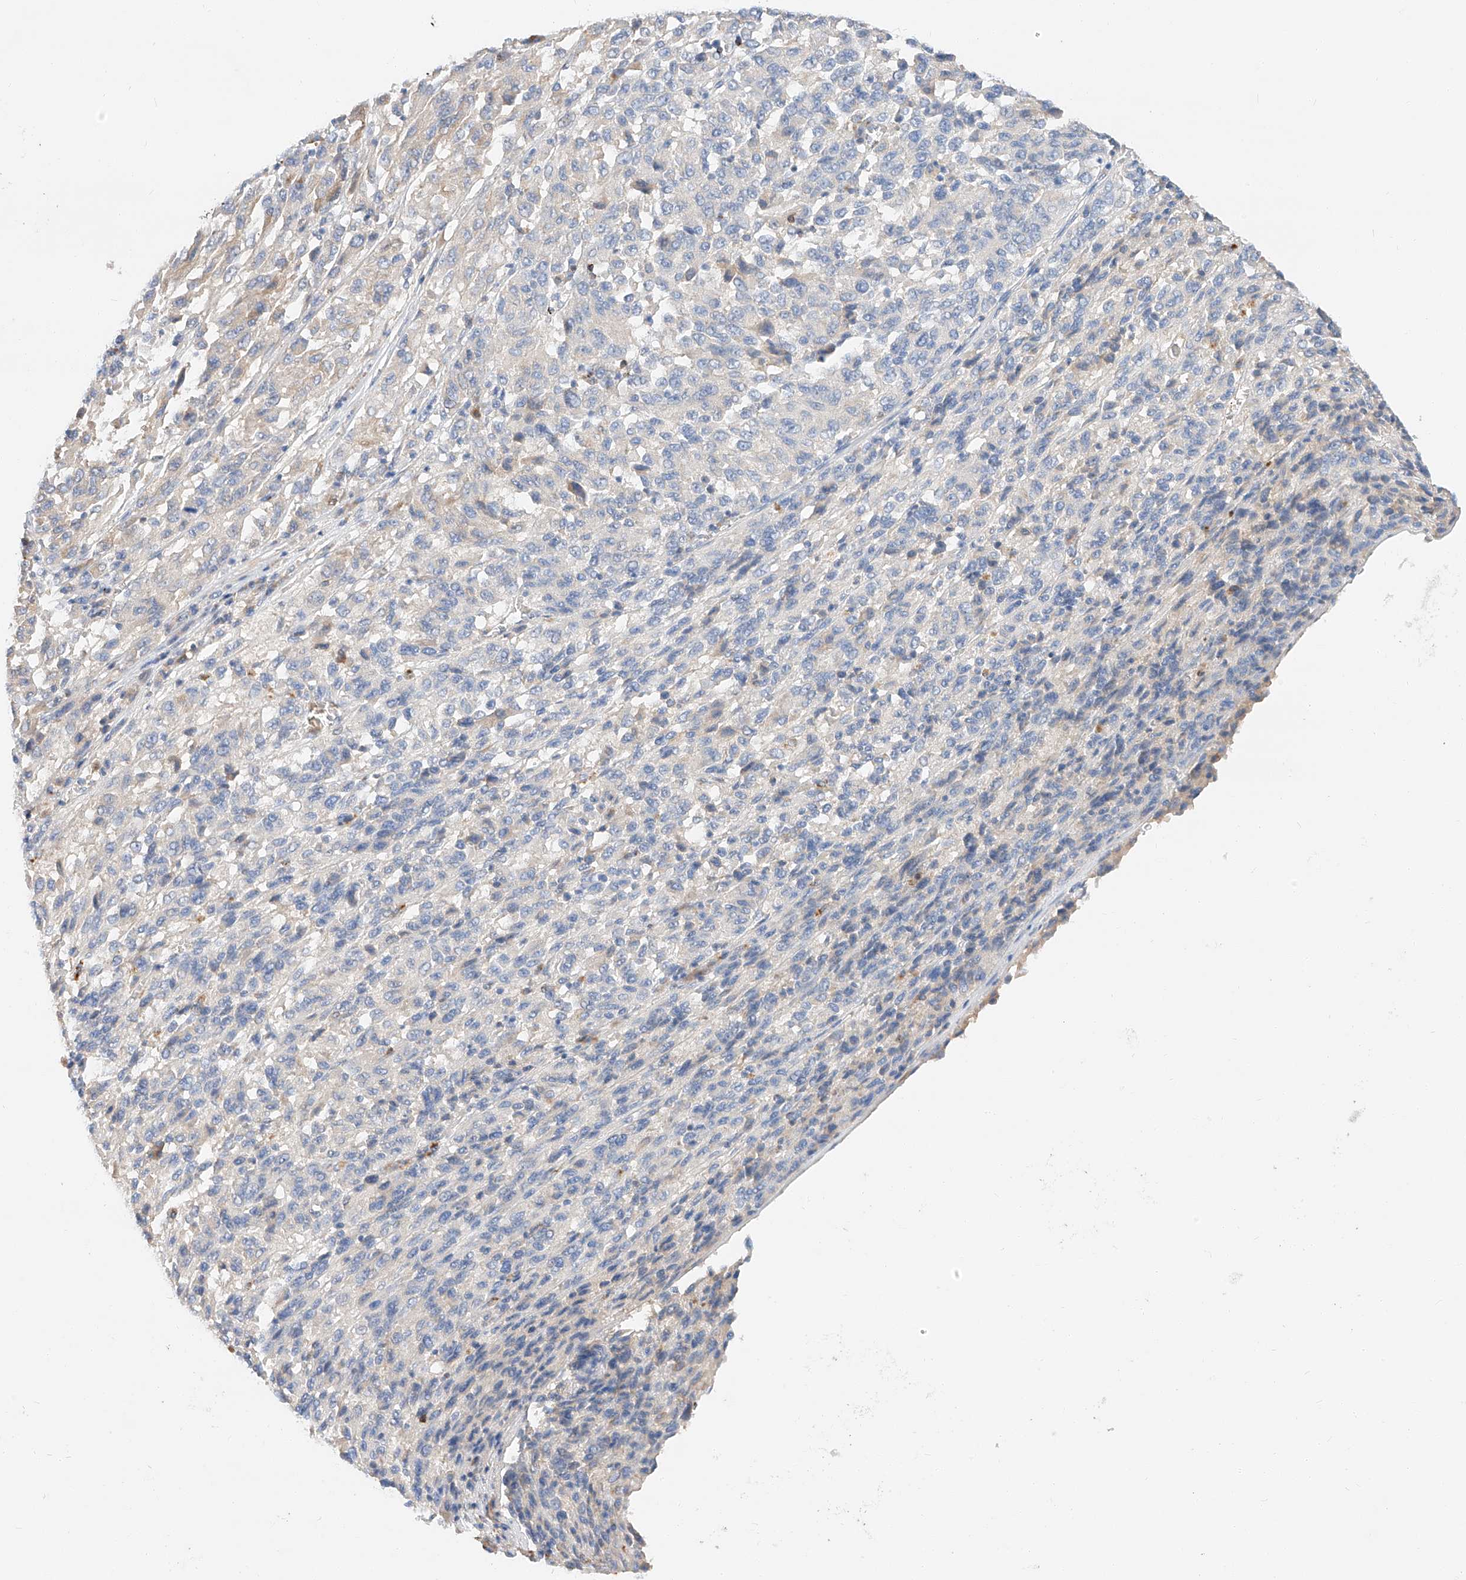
{"staining": {"intensity": "negative", "quantity": "none", "location": "none"}, "tissue": "melanoma", "cell_type": "Tumor cells", "image_type": "cancer", "snomed": [{"axis": "morphology", "description": "Malignant melanoma, Metastatic site"}, {"axis": "topography", "description": "Lung"}], "caption": "Tumor cells show no significant positivity in malignant melanoma (metastatic site).", "gene": "MAP7", "patient": {"sex": "male", "age": 64}}